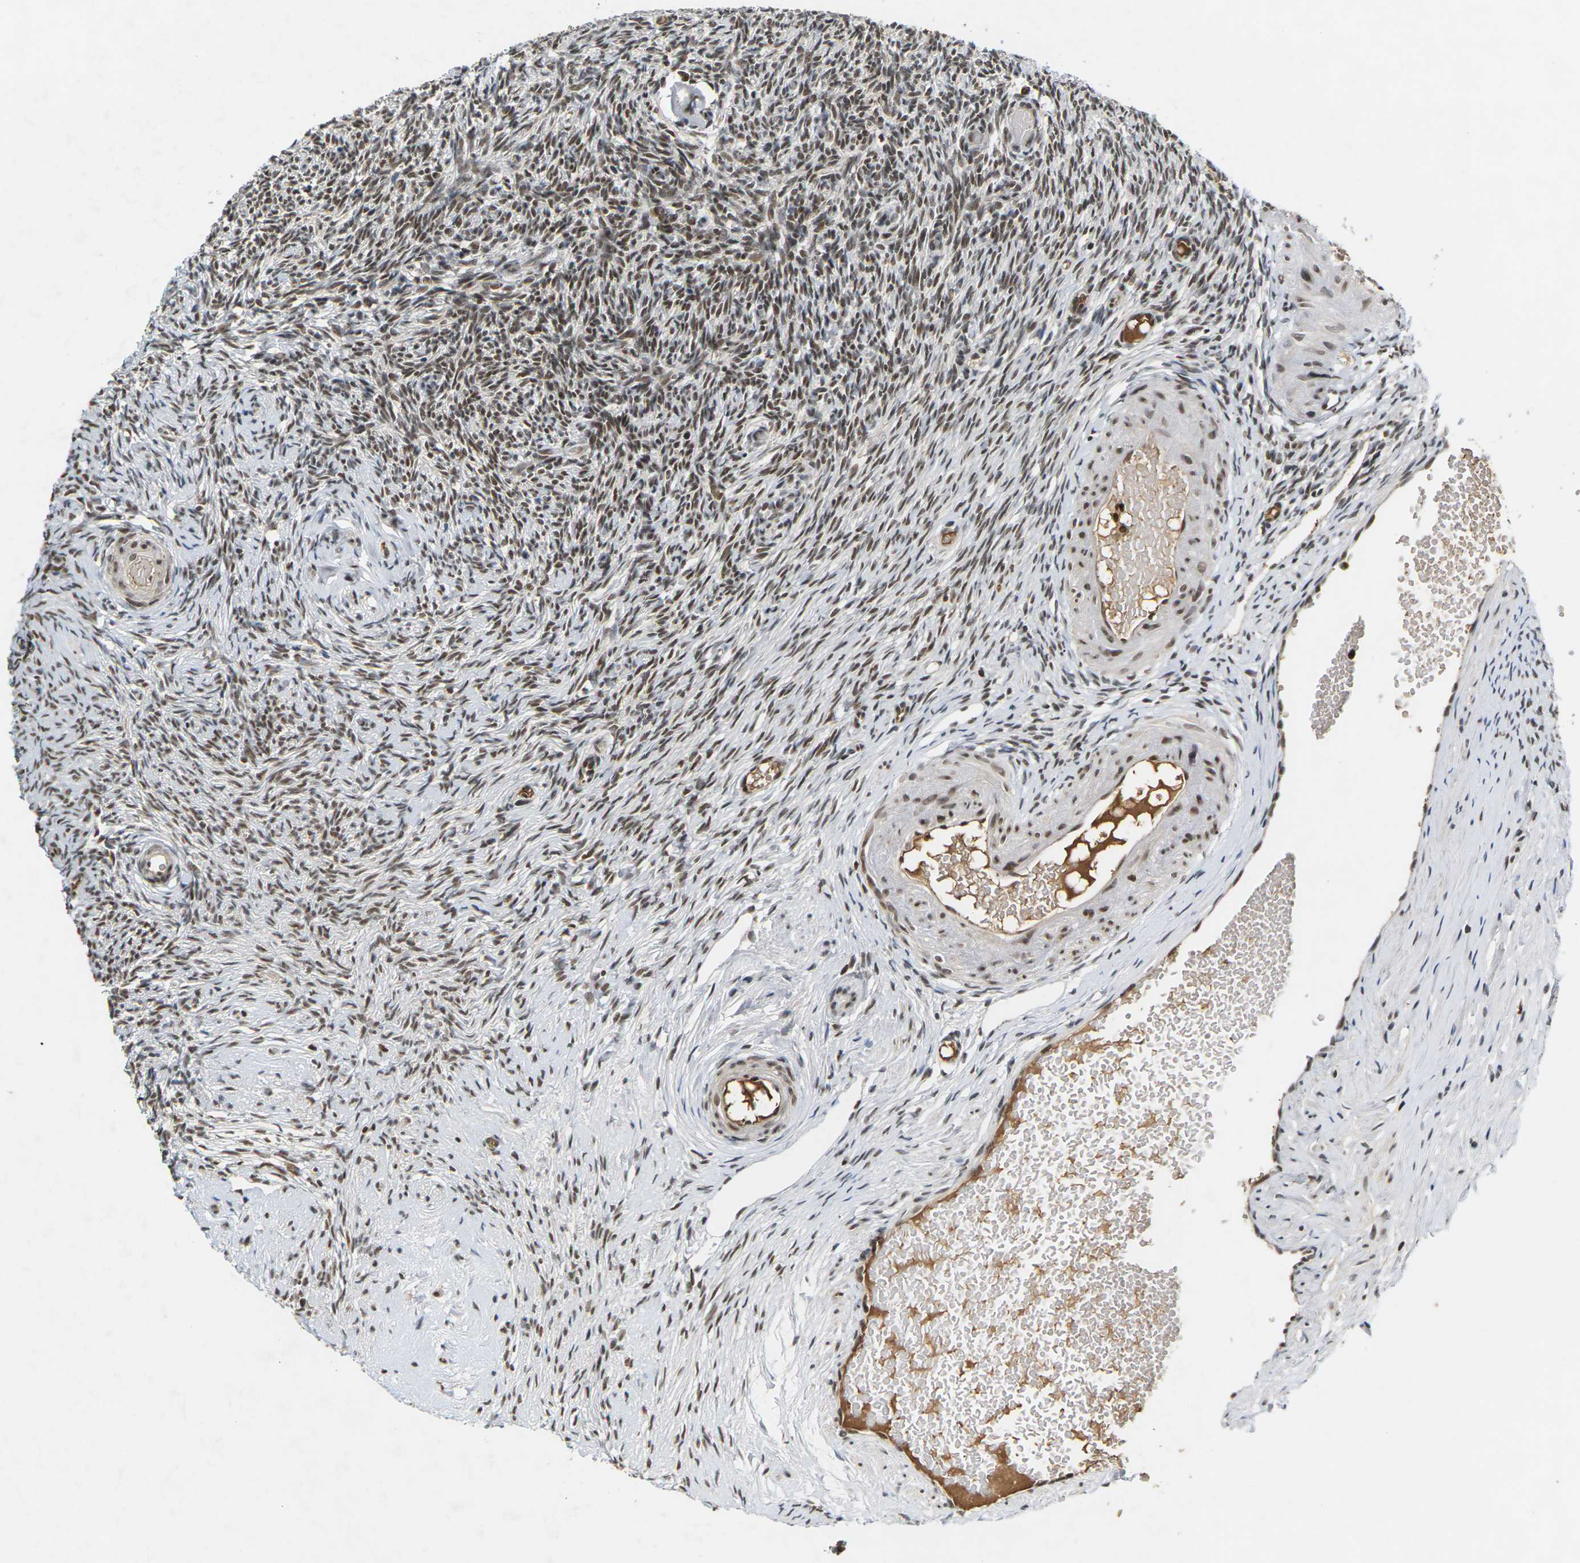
{"staining": {"intensity": "moderate", "quantity": ">75%", "location": "nuclear"}, "tissue": "ovary", "cell_type": "Ovarian stroma cells", "image_type": "normal", "snomed": [{"axis": "morphology", "description": "Normal tissue, NOS"}, {"axis": "topography", "description": "Ovary"}], "caption": "Ovary stained with DAB immunohistochemistry (IHC) shows medium levels of moderate nuclear expression in approximately >75% of ovarian stroma cells. (Stains: DAB (3,3'-diaminobenzidine) in brown, nuclei in blue, Microscopy: brightfield microscopy at high magnification).", "gene": "NELFA", "patient": {"sex": "female", "age": 60}}